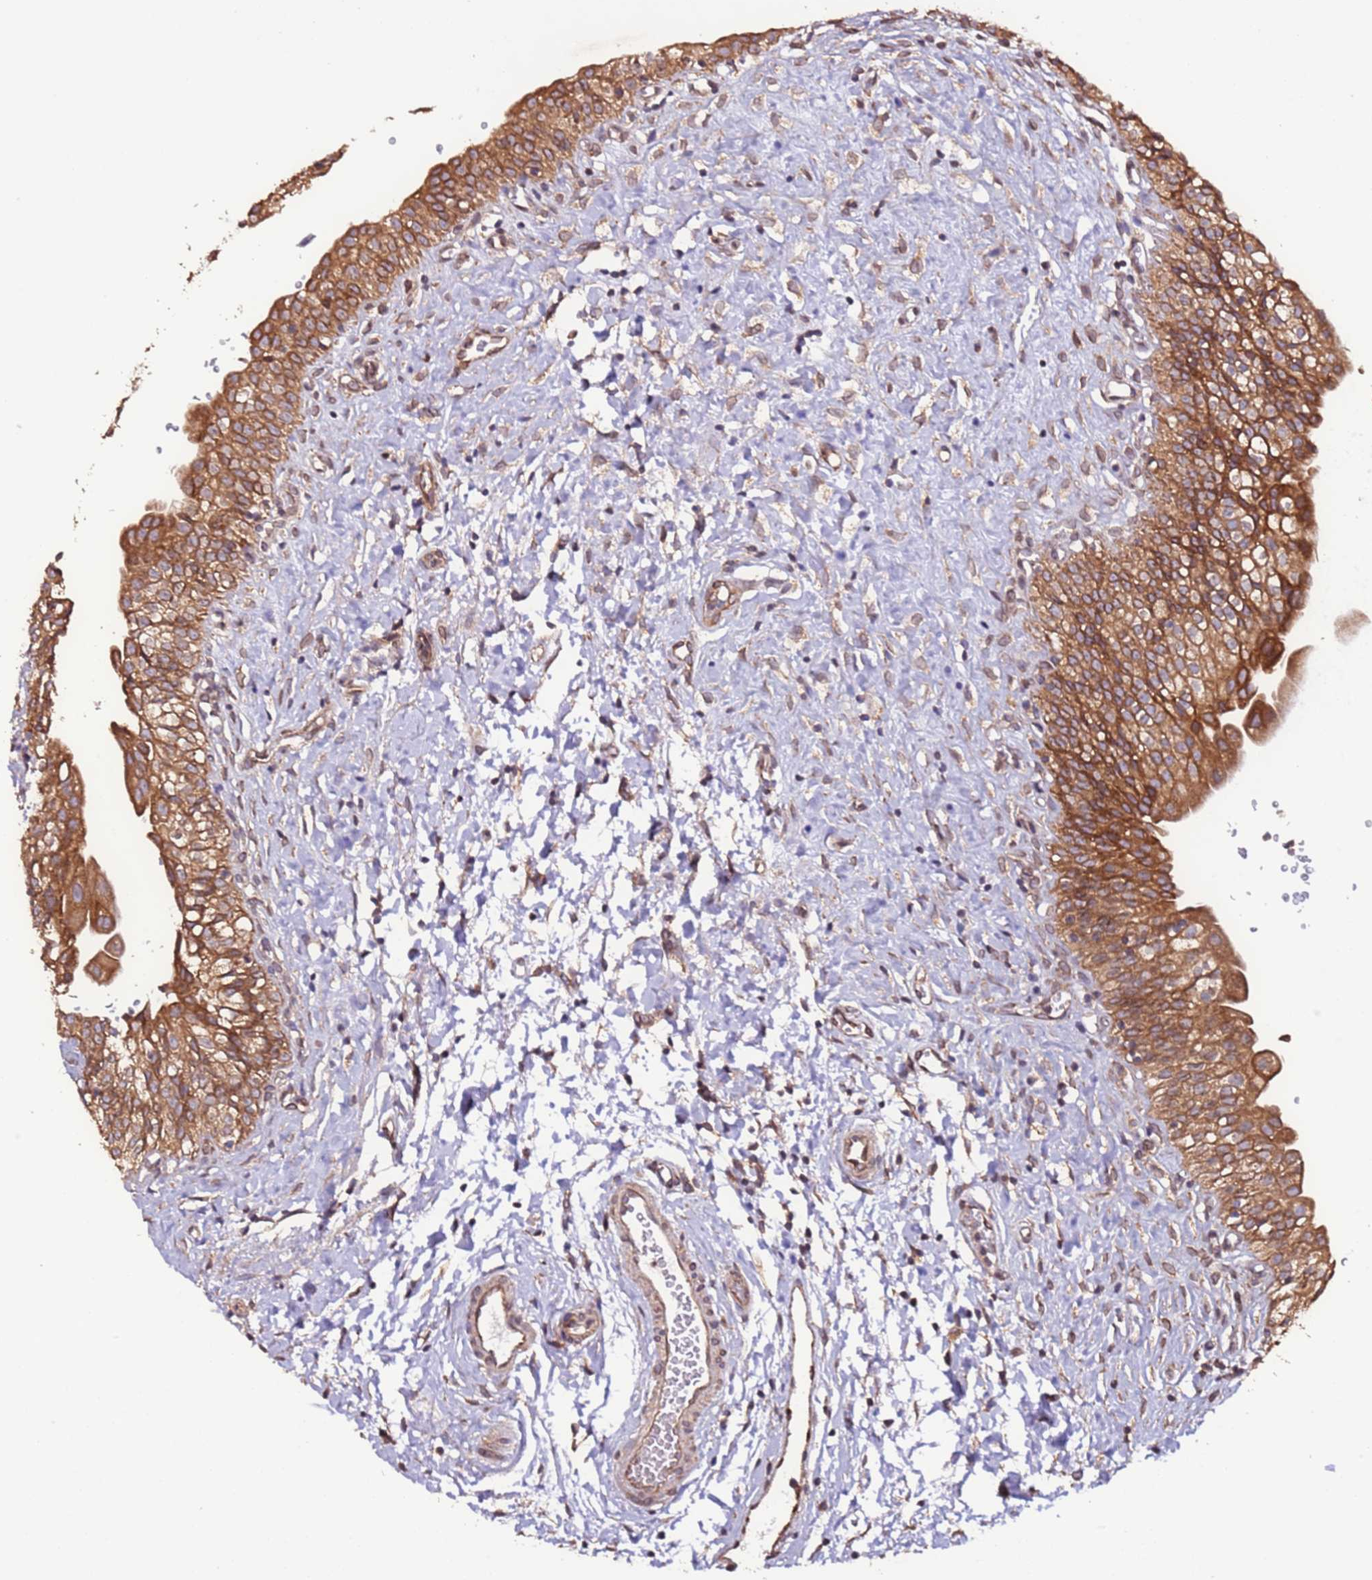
{"staining": {"intensity": "moderate", "quantity": ">75%", "location": "cytoplasmic/membranous"}, "tissue": "urinary bladder", "cell_type": "Urothelial cells", "image_type": "normal", "snomed": [{"axis": "morphology", "description": "Normal tissue, NOS"}, {"axis": "topography", "description": "Urinary bladder"}], "caption": "Urinary bladder stained with a protein marker displays moderate staining in urothelial cells.", "gene": "SLC41A3", "patient": {"sex": "male", "age": 51}}